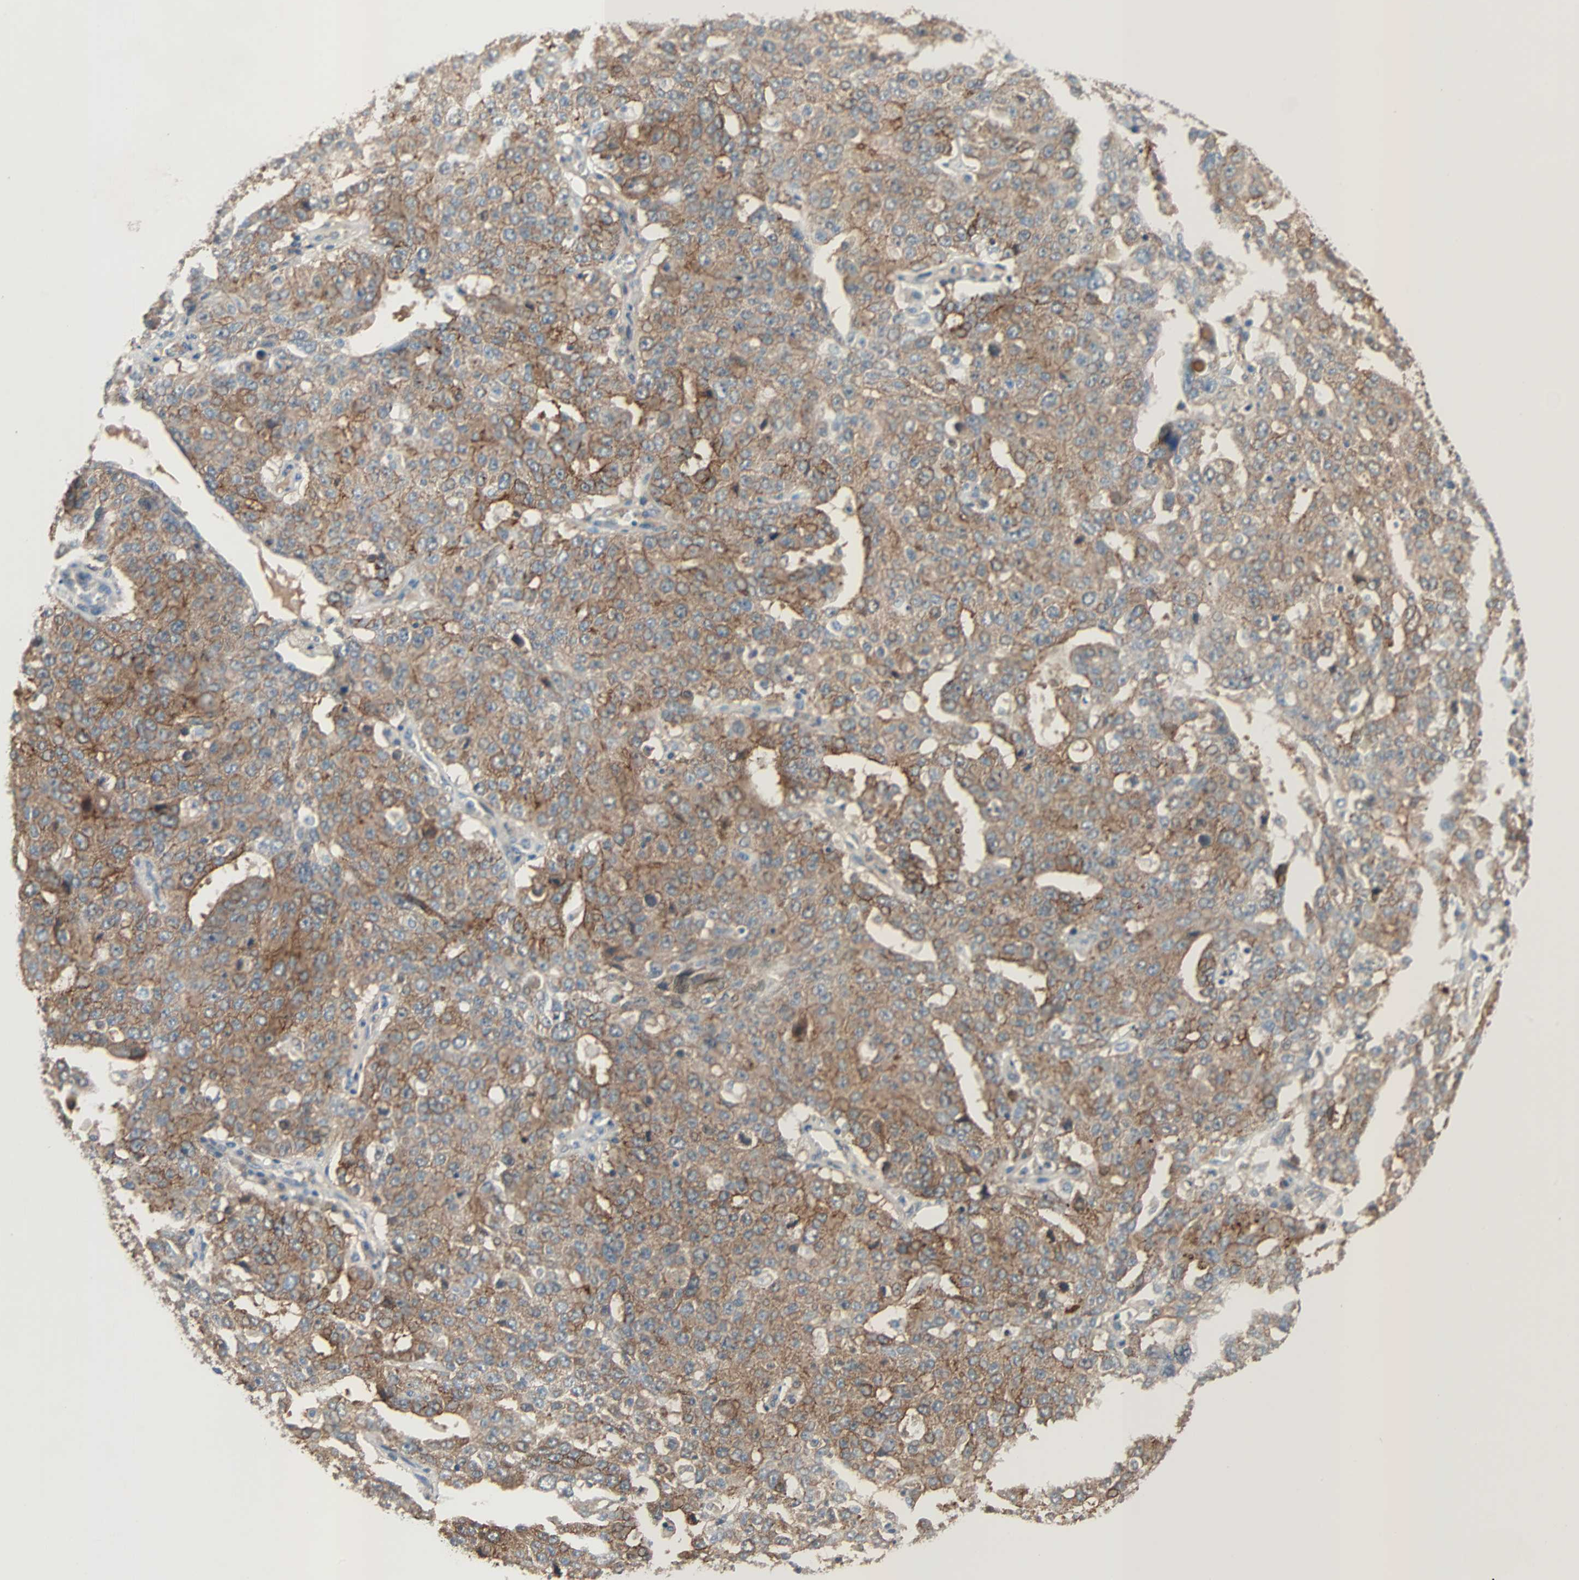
{"staining": {"intensity": "strong", "quantity": ">75%", "location": "cytoplasmic/membranous"}, "tissue": "ovarian cancer", "cell_type": "Tumor cells", "image_type": "cancer", "snomed": [{"axis": "morphology", "description": "Carcinoma, endometroid"}, {"axis": "topography", "description": "Ovary"}], "caption": "IHC image of ovarian cancer stained for a protein (brown), which demonstrates high levels of strong cytoplasmic/membranous staining in about >75% of tumor cells.", "gene": "TNFRSF12A", "patient": {"sex": "female", "age": 62}}